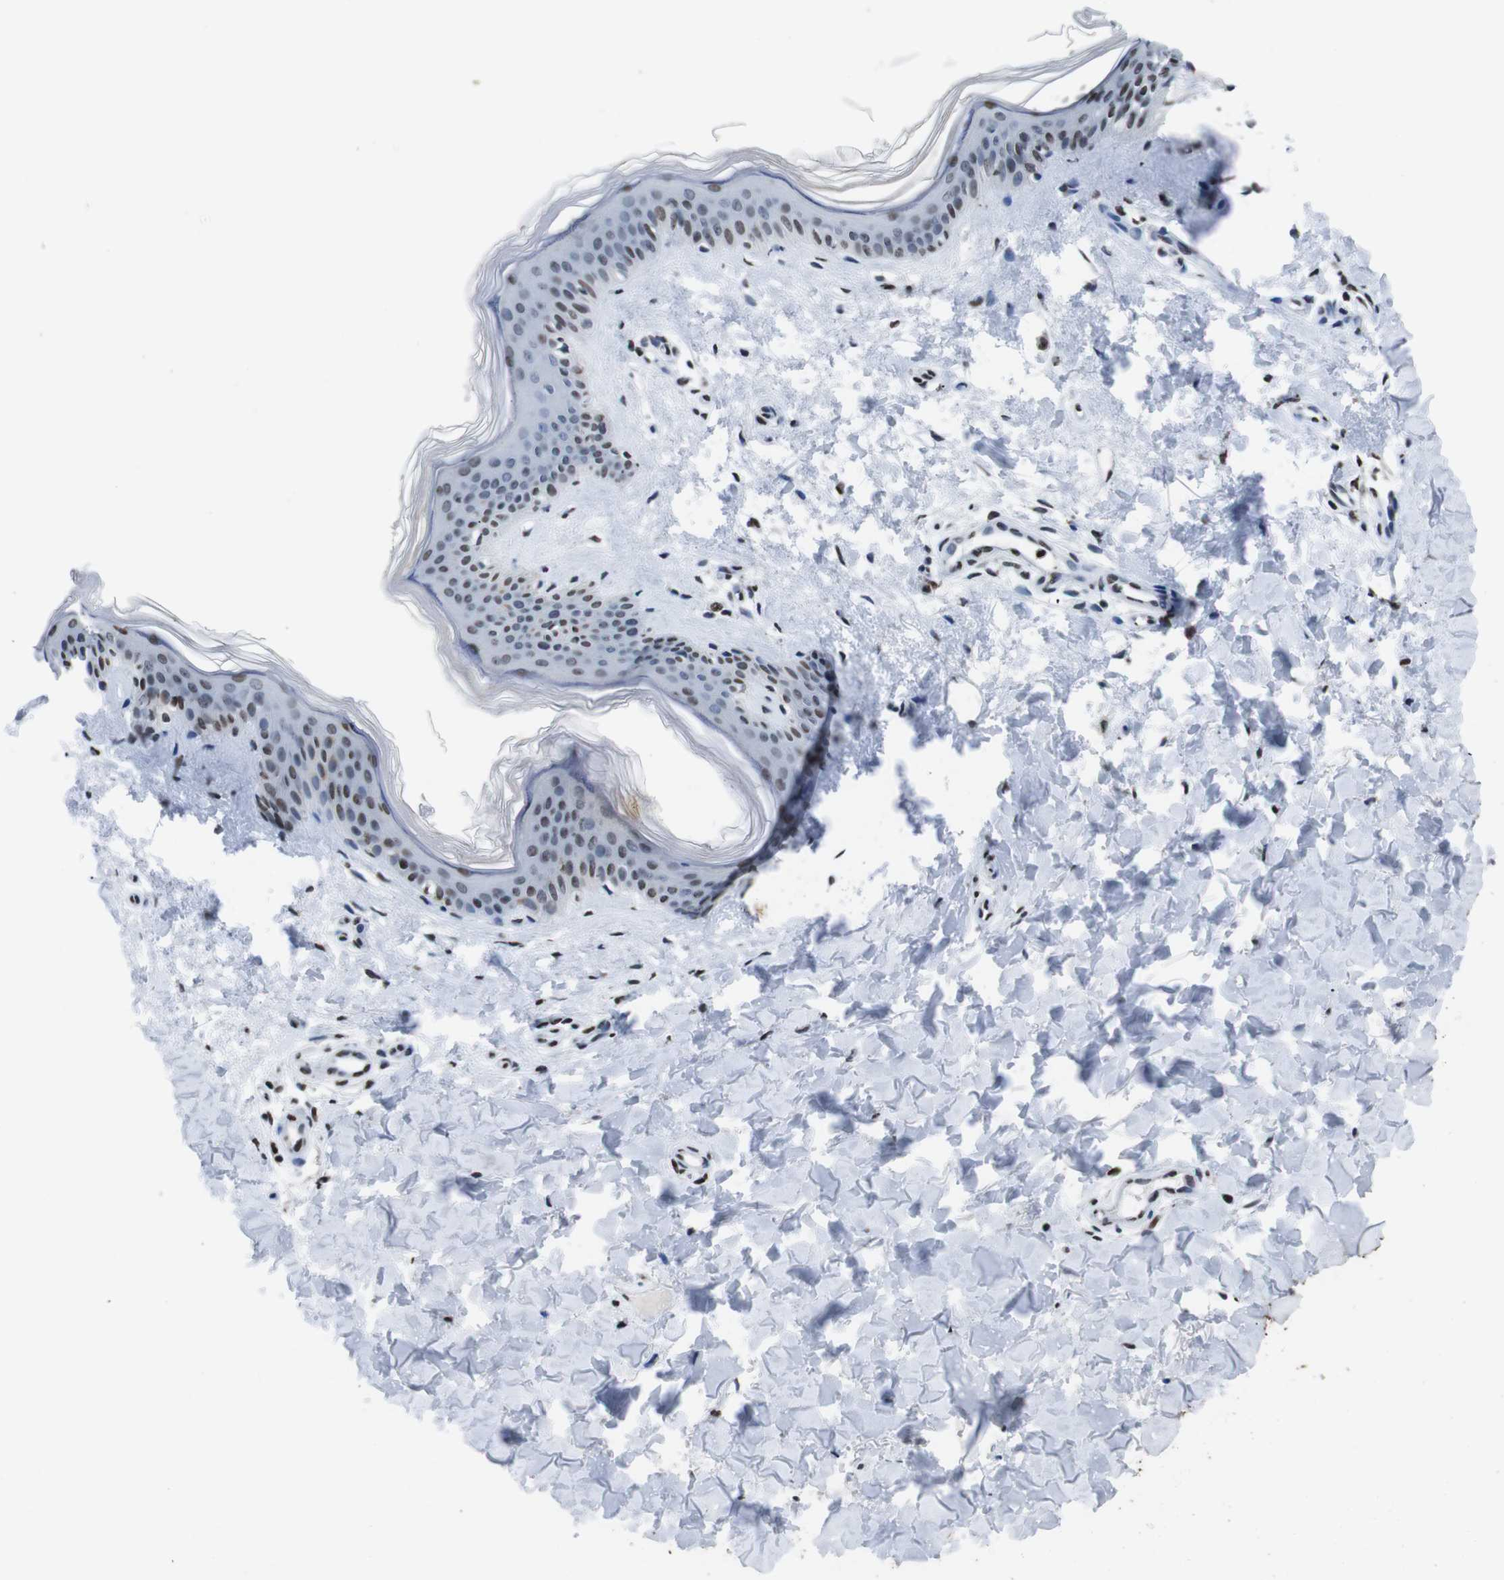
{"staining": {"intensity": "strong", "quantity": ">75%", "location": "nuclear"}, "tissue": "skin", "cell_type": "Fibroblasts", "image_type": "normal", "snomed": [{"axis": "morphology", "description": "Normal tissue, NOS"}, {"axis": "topography", "description": "Skin"}], "caption": "Immunohistochemistry histopathology image of benign human skin stained for a protein (brown), which displays high levels of strong nuclear staining in about >75% of fibroblasts.", "gene": "PIP4P2", "patient": {"sex": "female", "age": 41}}